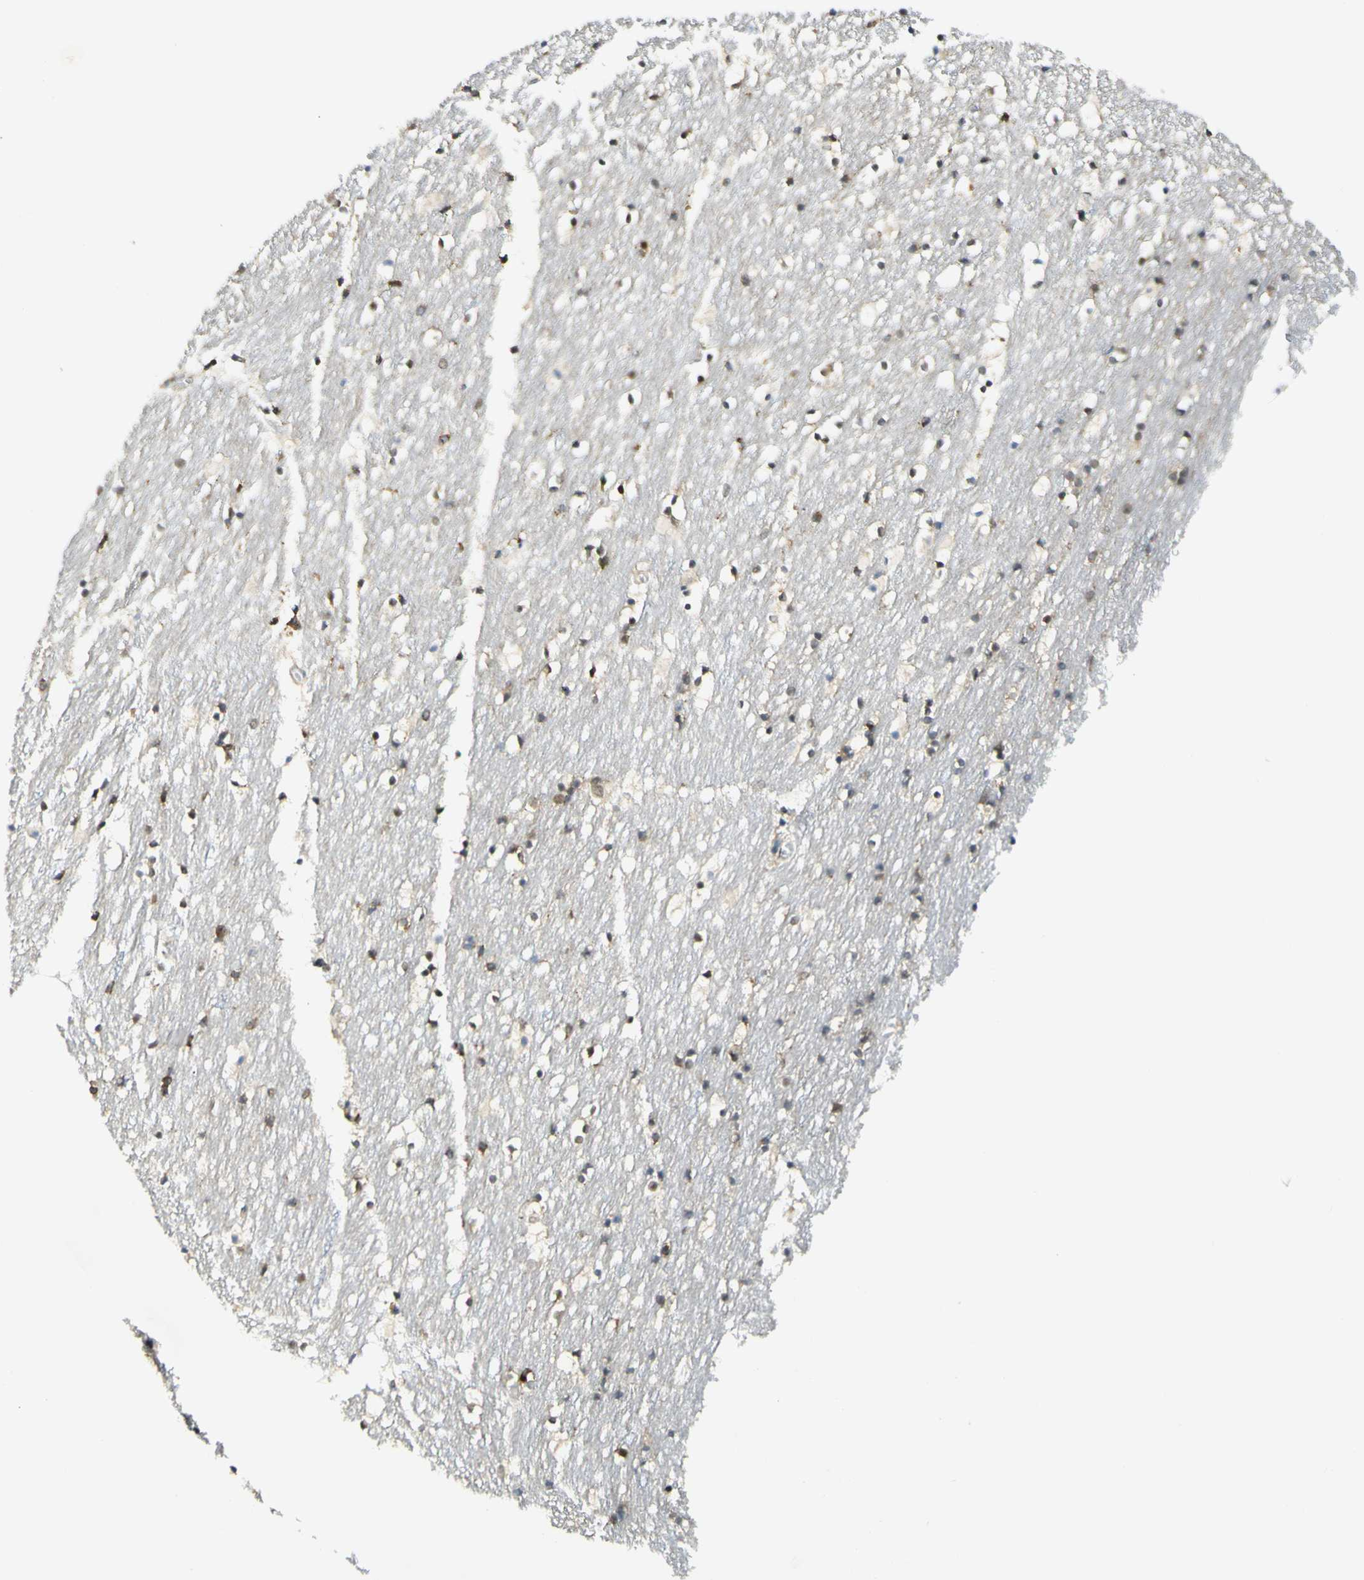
{"staining": {"intensity": "weak", "quantity": "25%-75%", "location": "nuclear"}, "tissue": "caudate", "cell_type": "Glial cells", "image_type": "normal", "snomed": [{"axis": "morphology", "description": "Normal tissue, NOS"}, {"axis": "topography", "description": "Lateral ventricle wall"}], "caption": "Immunohistochemistry (IHC) micrograph of unremarkable caudate: human caudate stained using IHC shows low levels of weak protein expression localized specifically in the nuclear of glial cells, appearing as a nuclear brown color.", "gene": "DDX1", "patient": {"sex": "male", "age": 45}}